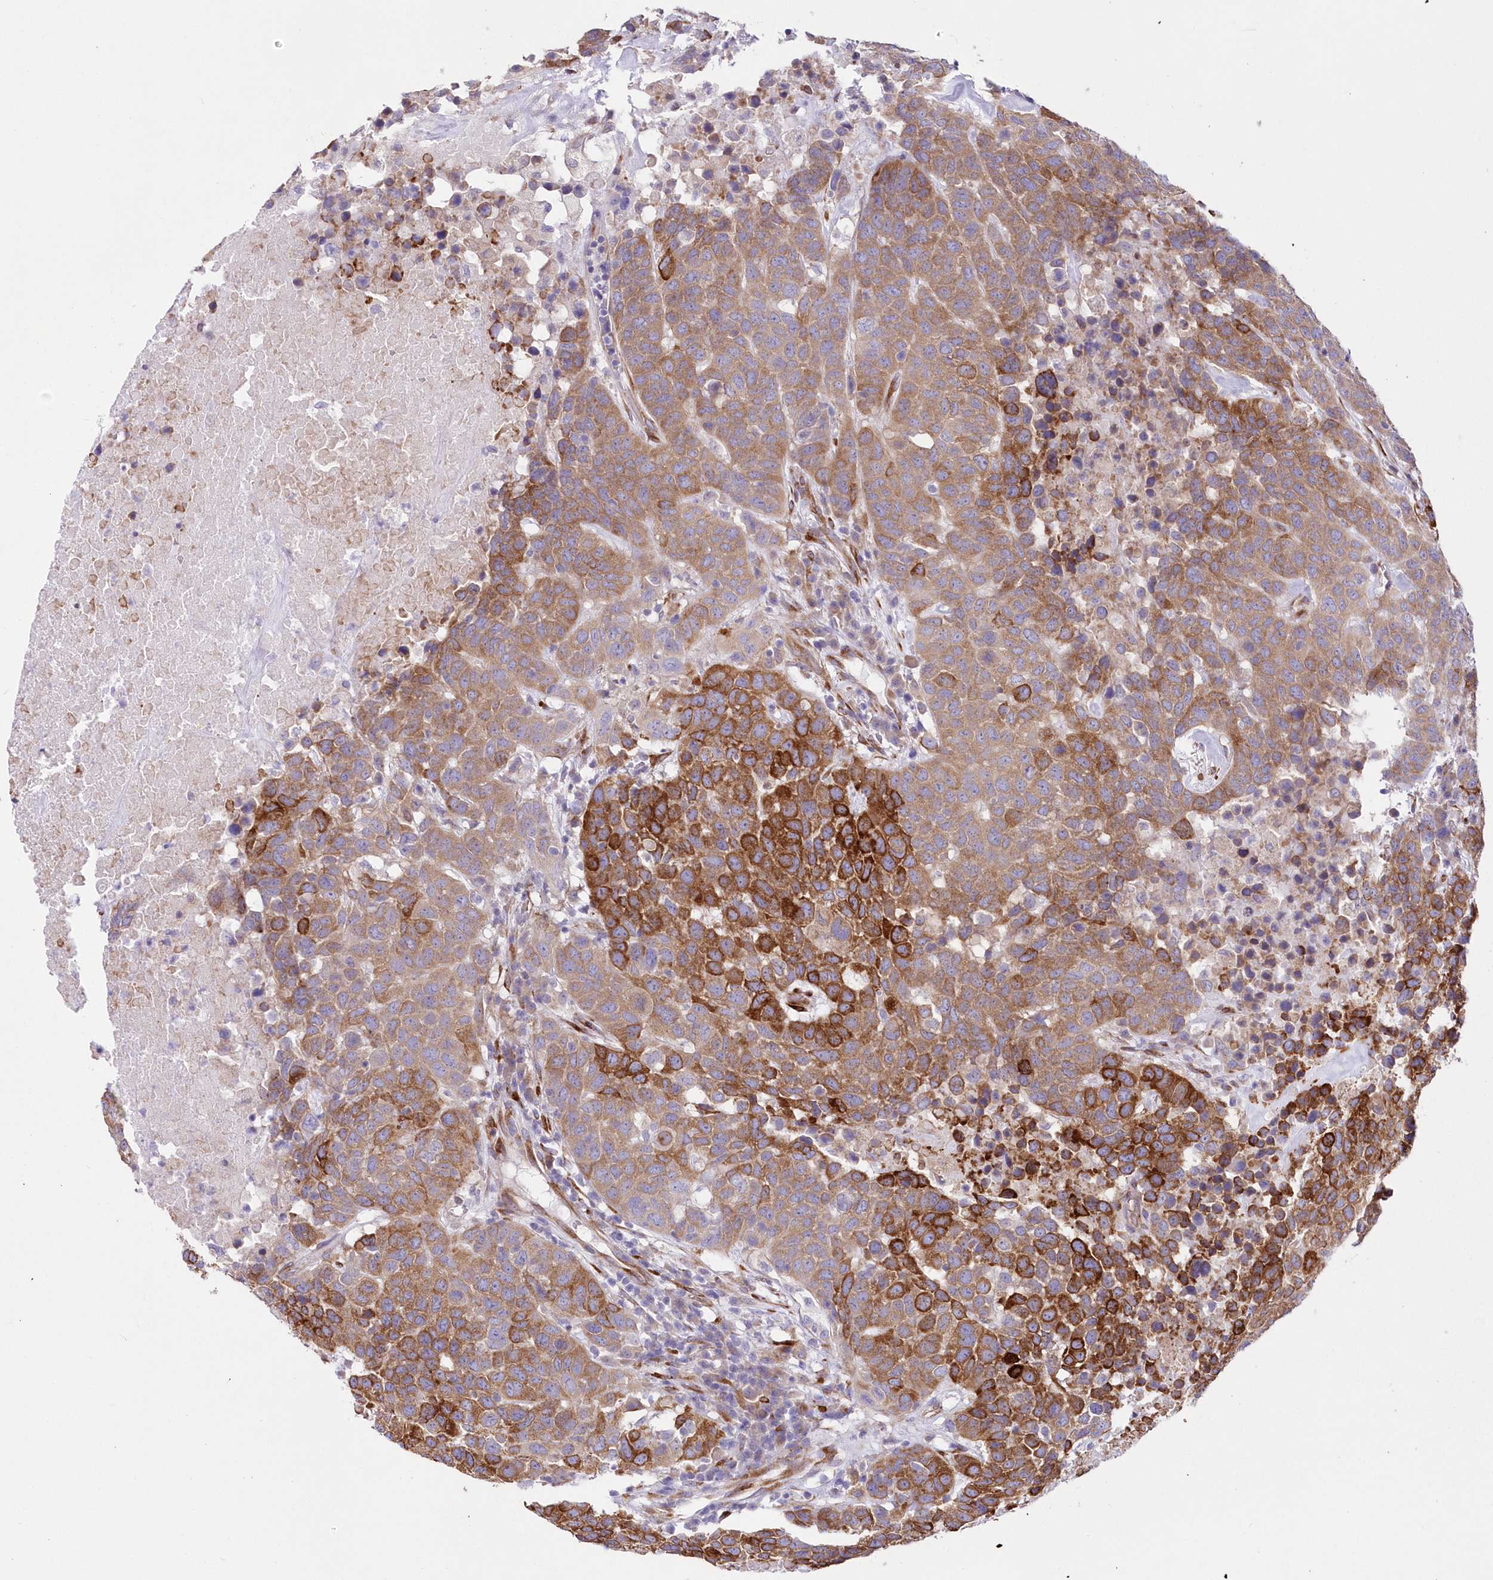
{"staining": {"intensity": "strong", "quantity": ">75%", "location": "cytoplasmic/membranous"}, "tissue": "head and neck cancer", "cell_type": "Tumor cells", "image_type": "cancer", "snomed": [{"axis": "morphology", "description": "Squamous cell carcinoma, NOS"}, {"axis": "topography", "description": "Head-Neck"}], "caption": "Protein staining reveals strong cytoplasmic/membranous staining in about >75% of tumor cells in head and neck cancer (squamous cell carcinoma).", "gene": "YTHDC2", "patient": {"sex": "male", "age": 66}}